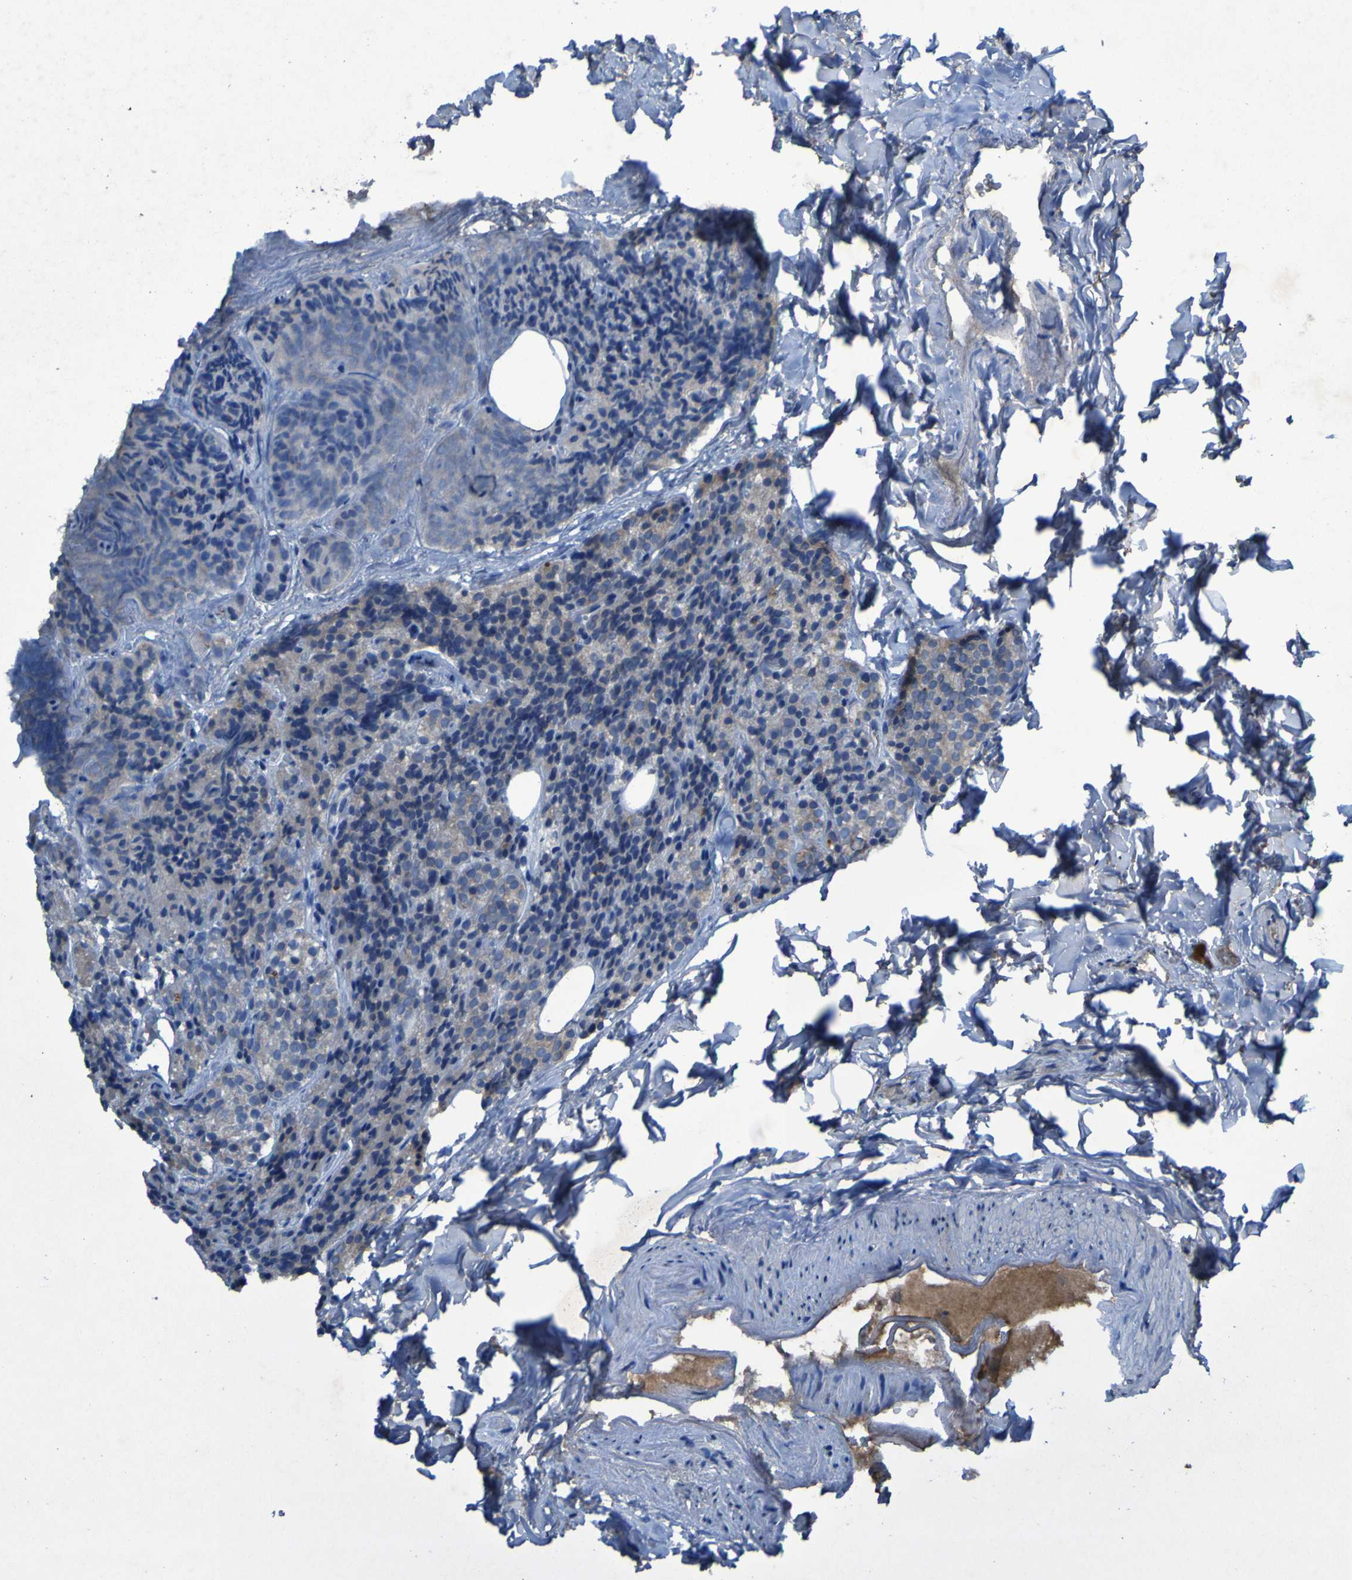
{"staining": {"intensity": "weak", "quantity": "<25%", "location": "cytoplasmic/membranous"}, "tissue": "parathyroid gland", "cell_type": "Glandular cells", "image_type": "normal", "snomed": [{"axis": "morphology", "description": "Normal tissue, NOS"}, {"axis": "morphology", "description": "Atrophy, NOS"}, {"axis": "topography", "description": "Parathyroid gland"}], "caption": "Immunohistochemical staining of unremarkable parathyroid gland exhibits no significant positivity in glandular cells. (DAB (3,3'-diaminobenzidine) immunohistochemistry with hematoxylin counter stain).", "gene": "SGK2", "patient": {"sex": "female", "age": 54}}